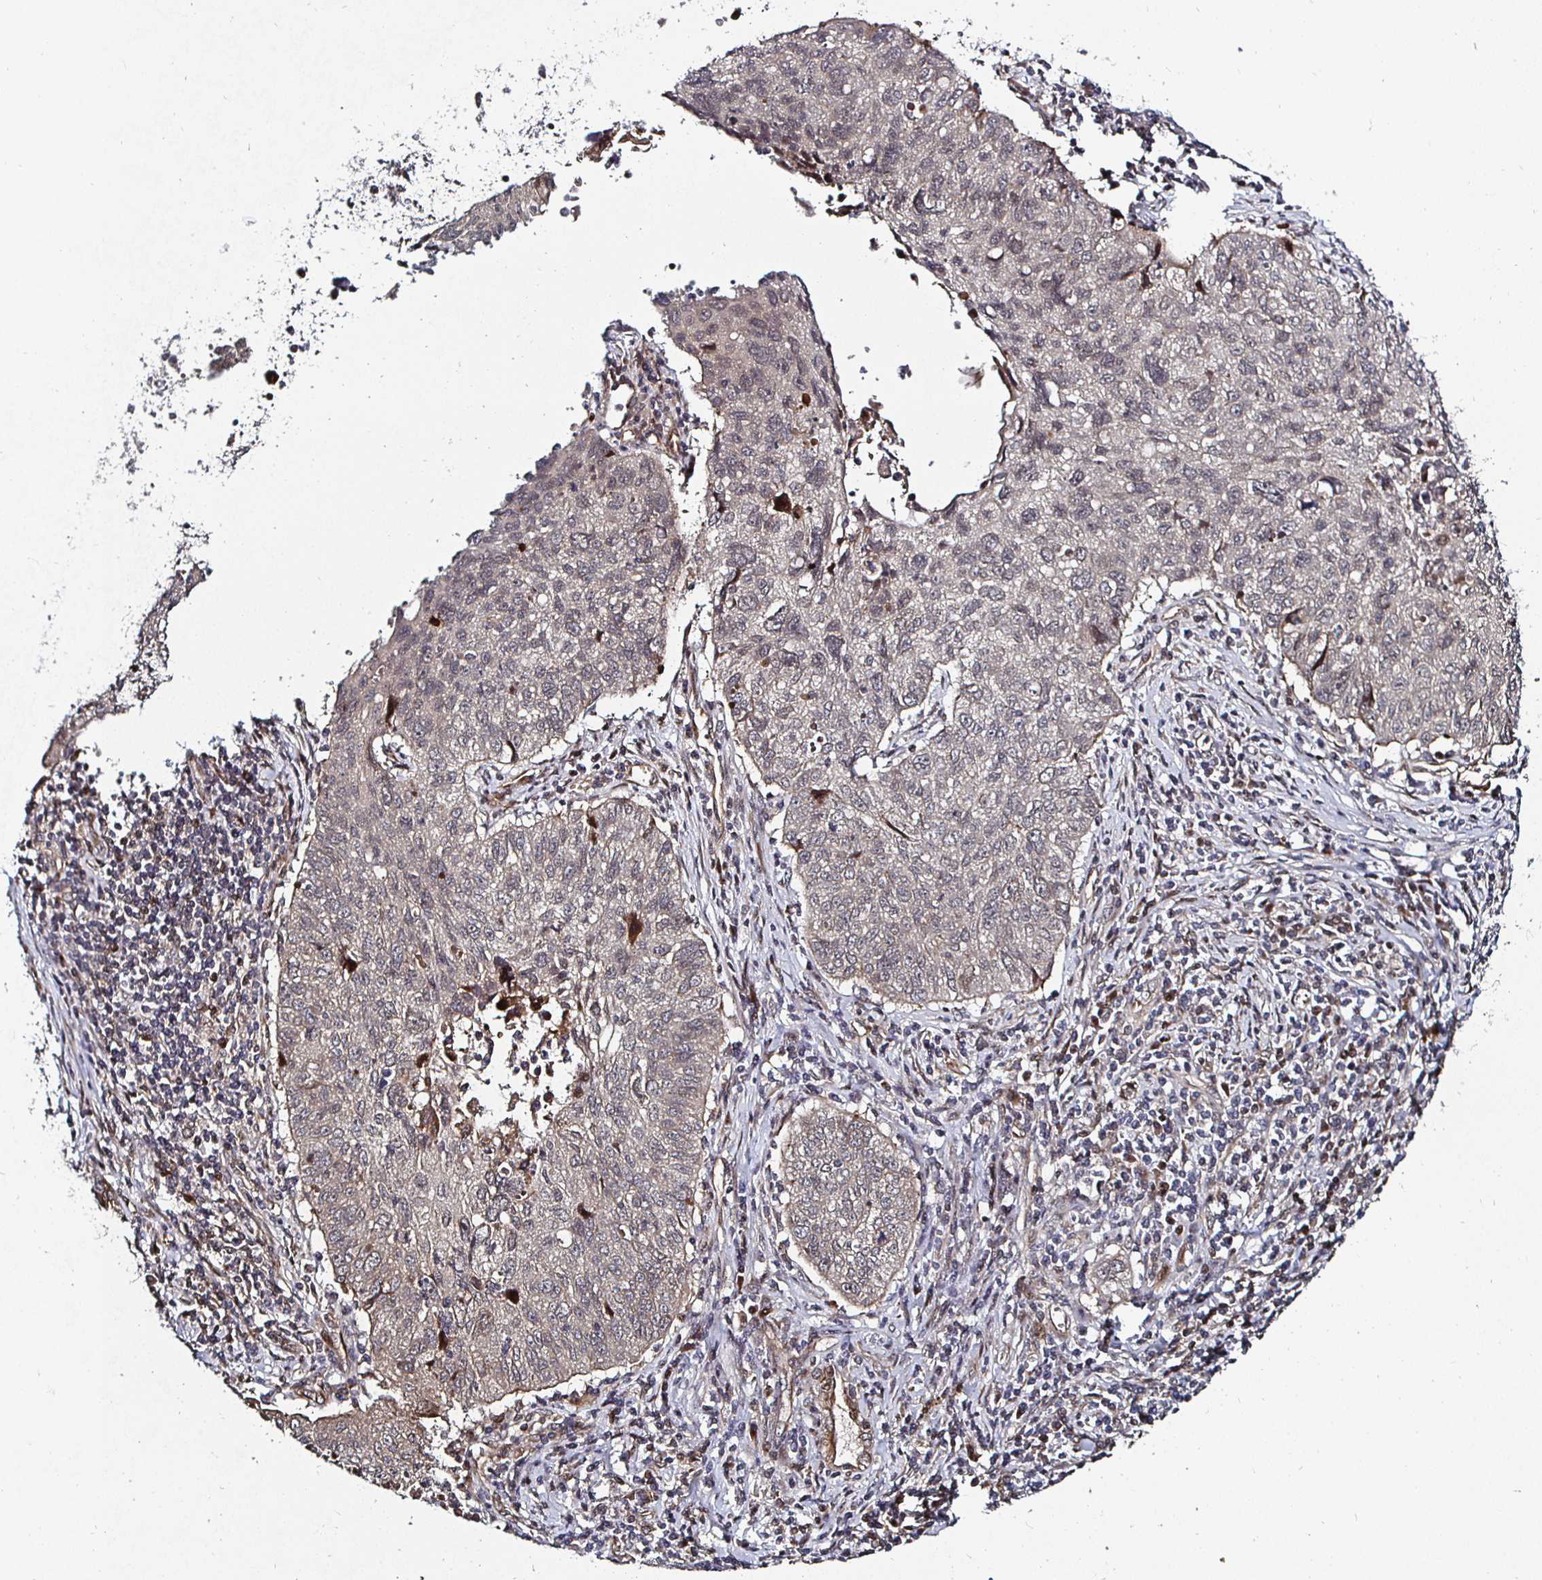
{"staining": {"intensity": "negative", "quantity": "none", "location": "none"}, "tissue": "lung cancer", "cell_type": "Tumor cells", "image_type": "cancer", "snomed": [{"axis": "morphology", "description": "Normal morphology"}, {"axis": "morphology", "description": "Aneuploidy"}, {"axis": "morphology", "description": "Squamous cell carcinoma, NOS"}, {"axis": "topography", "description": "Lymph node"}, {"axis": "topography", "description": "Lung"}], "caption": "Immunohistochemistry of human lung cancer (aneuploidy) demonstrates no positivity in tumor cells. (Stains: DAB (3,3'-diaminobenzidine) immunohistochemistry with hematoxylin counter stain, Microscopy: brightfield microscopy at high magnification).", "gene": "TBKBP1", "patient": {"sex": "female", "age": 76}}